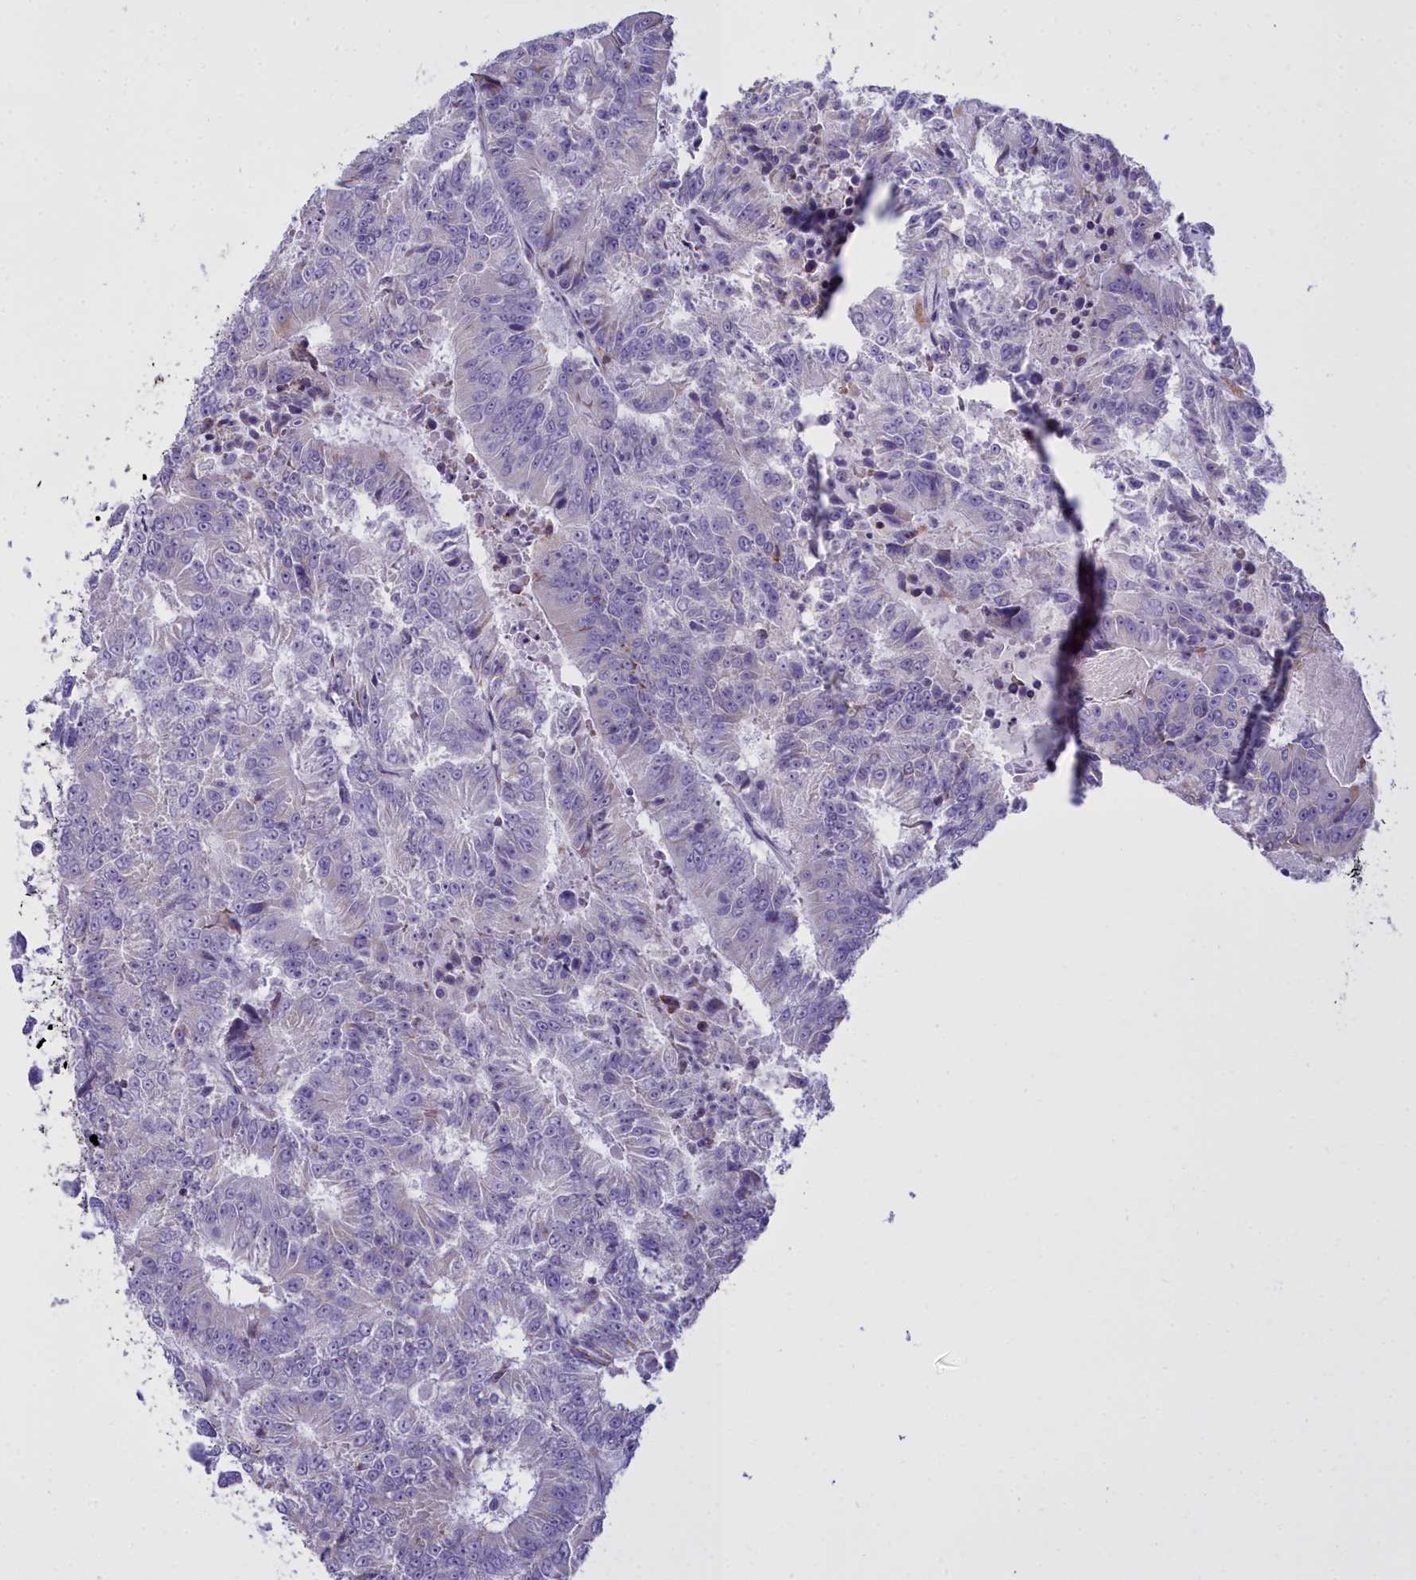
{"staining": {"intensity": "negative", "quantity": "none", "location": "none"}, "tissue": "colorectal cancer", "cell_type": "Tumor cells", "image_type": "cancer", "snomed": [{"axis": "morphology", "description": "Adenocarcinoma, NOS"}, {"axis": "topography", "description": "Colon"}], "caption": "Micrograph shows no significant protein positivity in tumor cells of colorectal adenocarcinoma. (Stains: DAB immunohistochemistry with hematoxylin counter stain, Microscopy: brightfield microscopy at high magnification).", "gene": "CD5", "patient": {"sex": "male", "age": 83}}